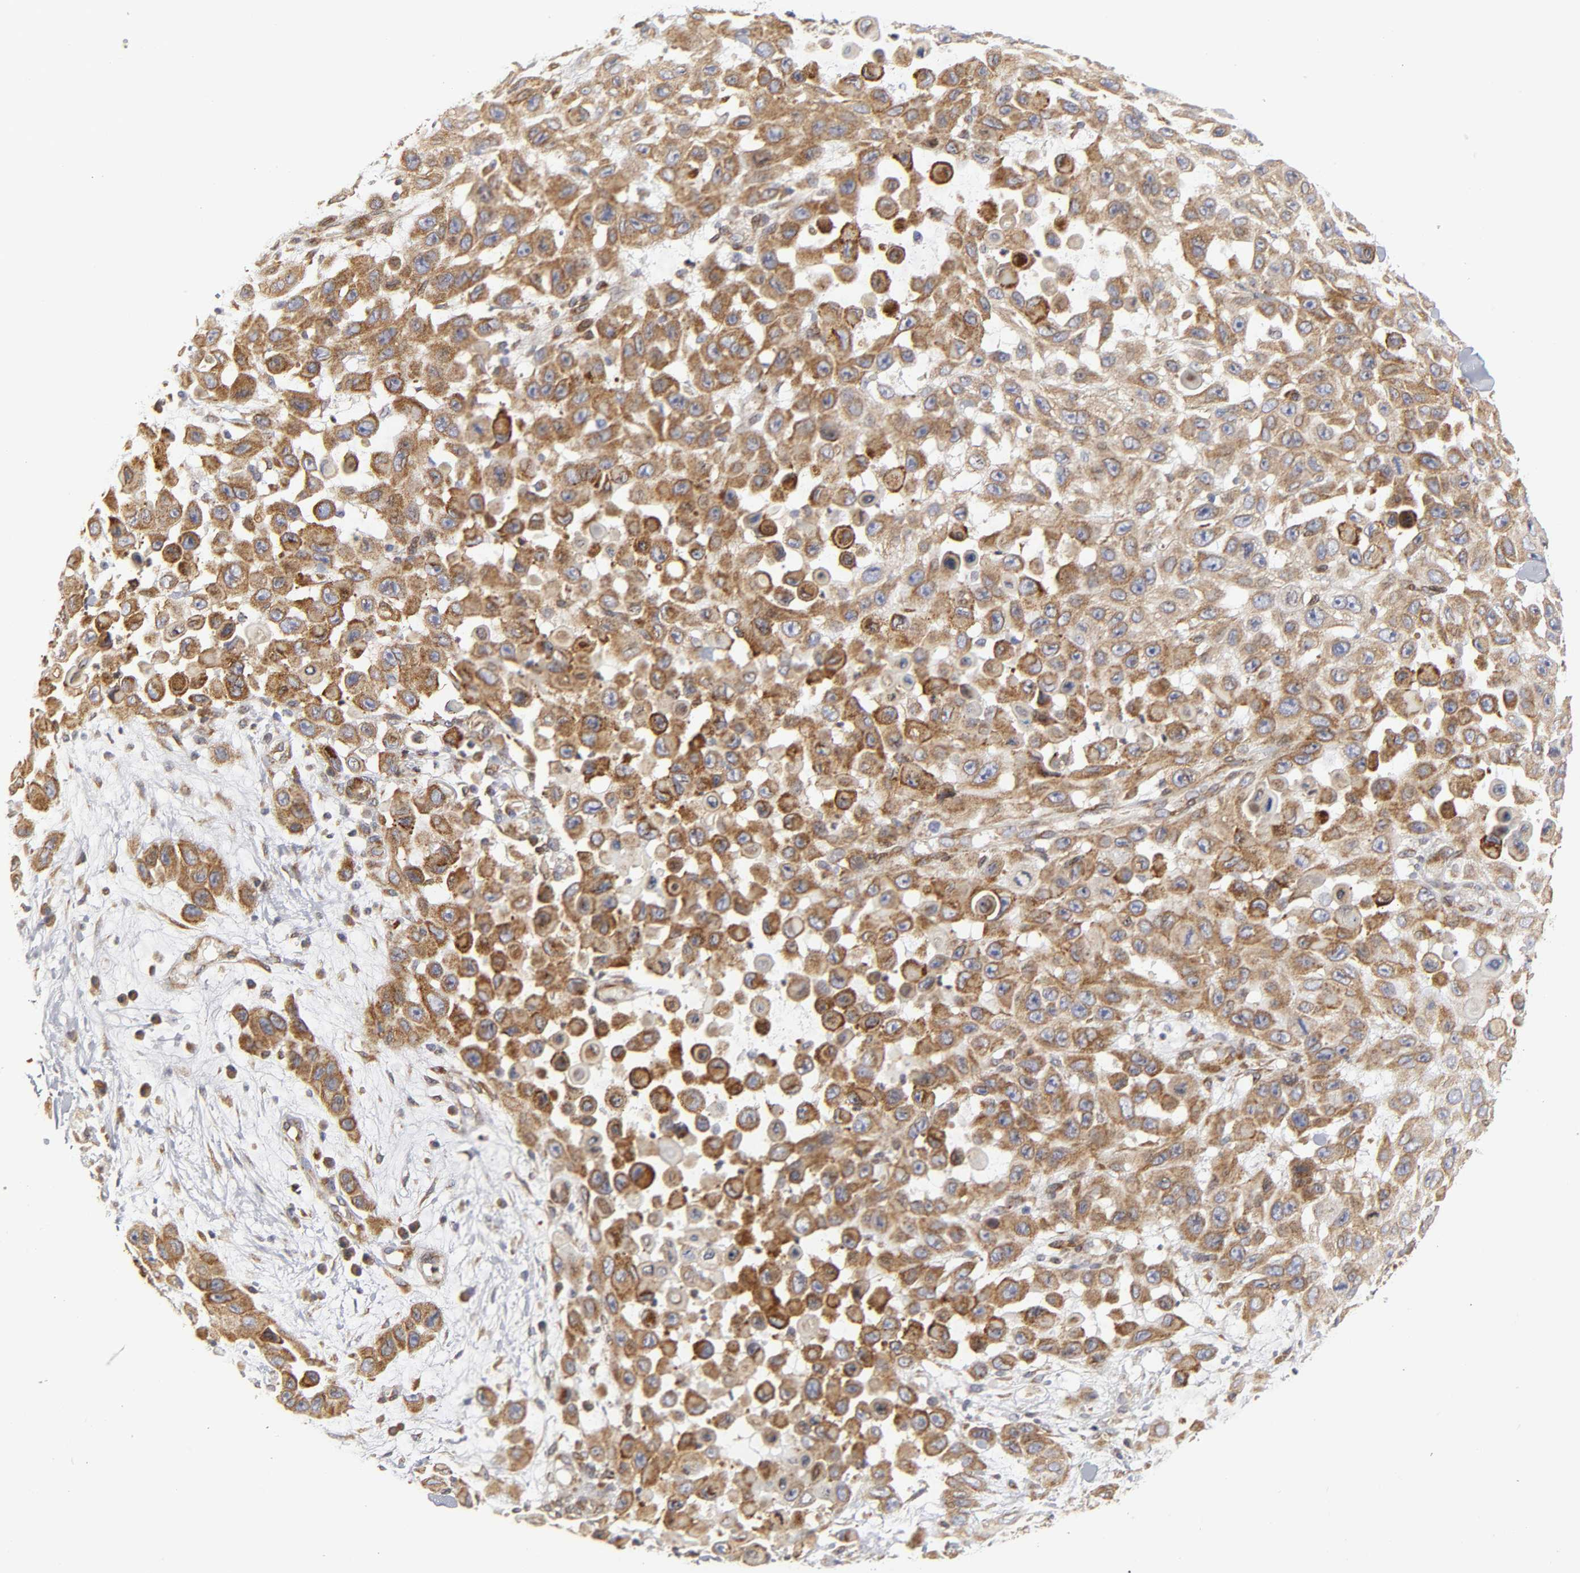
{"staining": {"intensity": "strong", "quantity": ">75%", "location": "cytoplasmic/membranous"}, "tissue": "skin cancer", "cell_type": "Tumor cells", "image_type": "cancer", "snomed": [{"axis": "morphology", "description": "Squamous cell carcinoma, NOS"}, {"axis": "topography", "description": "Skin"}], "caption": "Immunohistochemical staining of human squamous cell carcinoma (skin) exhibits high levels of strong cytoplasmic/membranous positivity in approximately >75% of tumor cells. (DAB = brown stain, brightfield microscopy at high magnification).", "gene": "POR", "patient": {"sex": "male", "age": 81}}